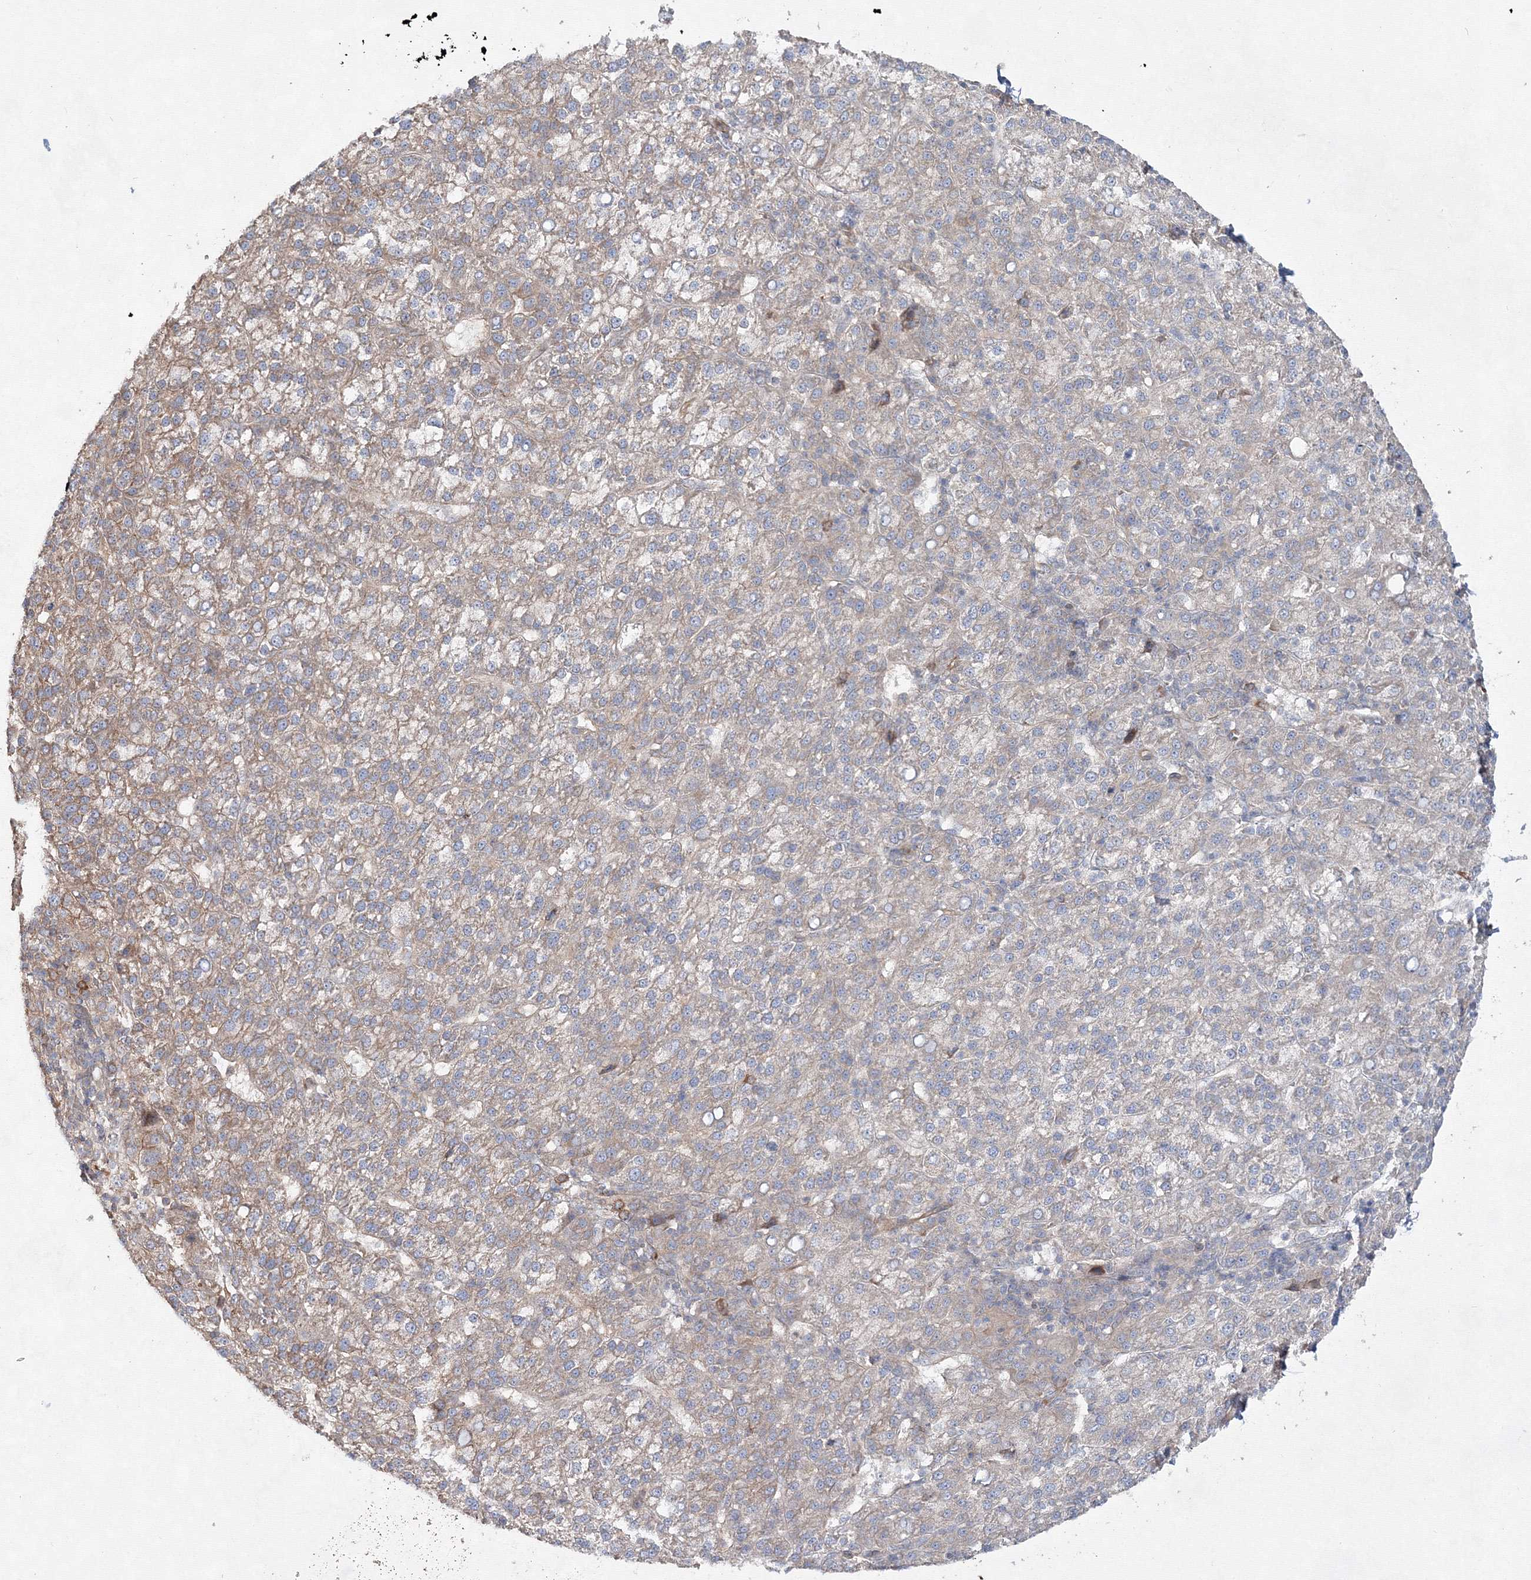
{"staining": {"intensity": "weak", "quantity": "<25%", "location": "cytoplasmic/membranous"}, "tissue": "liver cancer", "cell_type": "Tumor cells", "image_type": "cancer", "snomed": [{"axis": "morphology", "description": "Carcinoma, Hepatocellular, NOS"}, {"axis": "topography", "description": "Liver"}], "caption": "Tumor cells are negative for brown protein staining in liver hepatocellular carcinoma. (DAB (3,3'-diaminobenzidine) IHC with hematoxylin counter stain).", "gene": "EXOC6", "patient": {"sex": "female", "age": 58}}